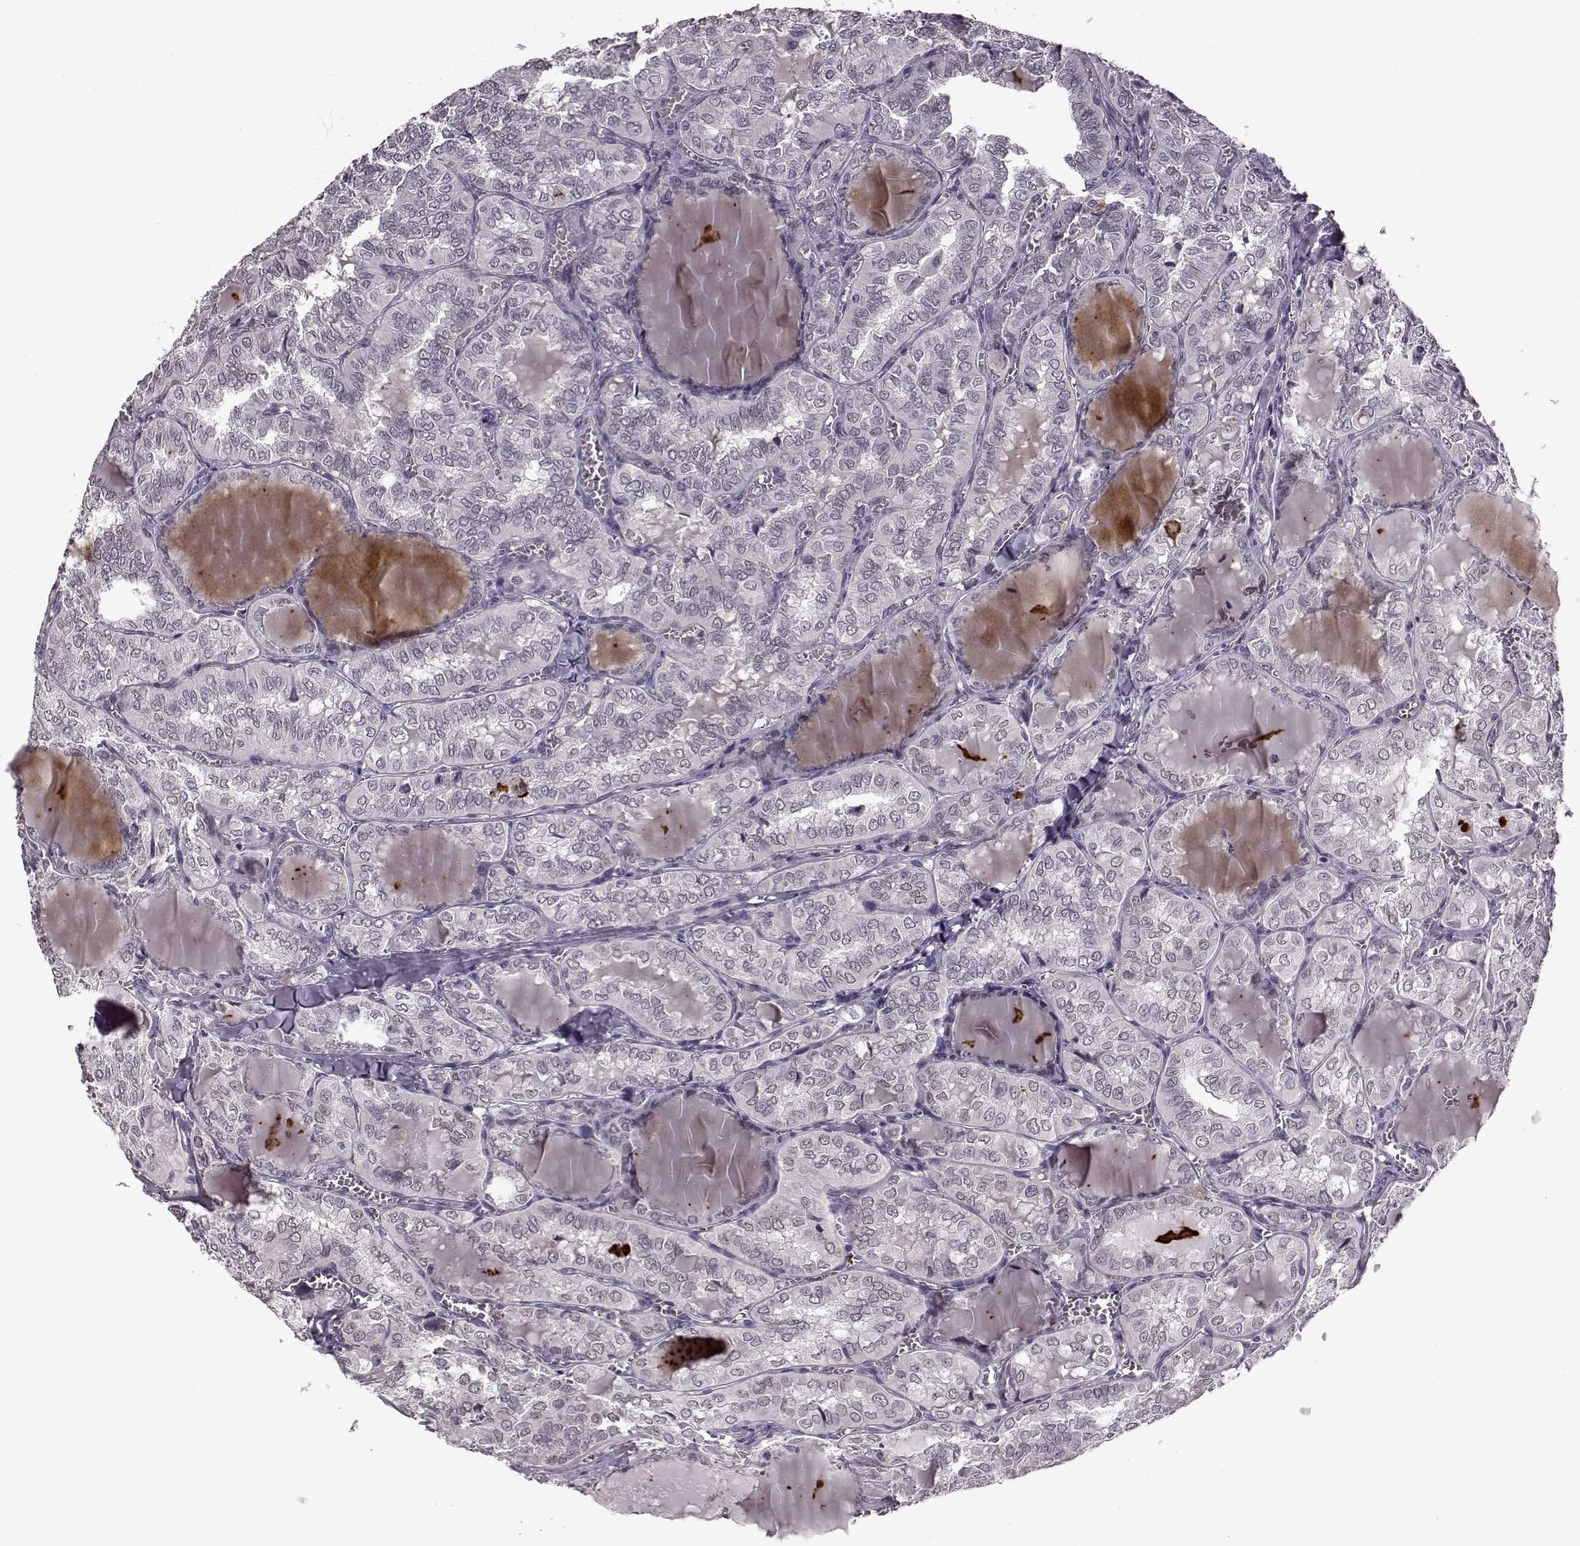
{"staining": {"intensity": "negative", "quantity": "none", "location": "none"}, "tissue": "thyroid cancer", "cell_type": "Tumor cells", "image_type": "cancer", "snomed": [{"axis": "morphology", "description": "Papillary adenocarcinoma, NOS"}, {"axis": "topography", "description": "Thyroid gland"}], "caption": "Immunohistochemistry (IHC) photomicrograph of human thyroid cancer (papillary adenocarcinoma) stained for a protein (brown), which shows no positivity in tumor cells. The staining was performed using DAB (3,3'-diaminobenzidine) to visualize the protein expression in brown, while the nuclei were stained in blue with hematoxylin (Magnification: 20x).", "gene": "CNGA3", "patient": {"sex": "female", "age": 41}}